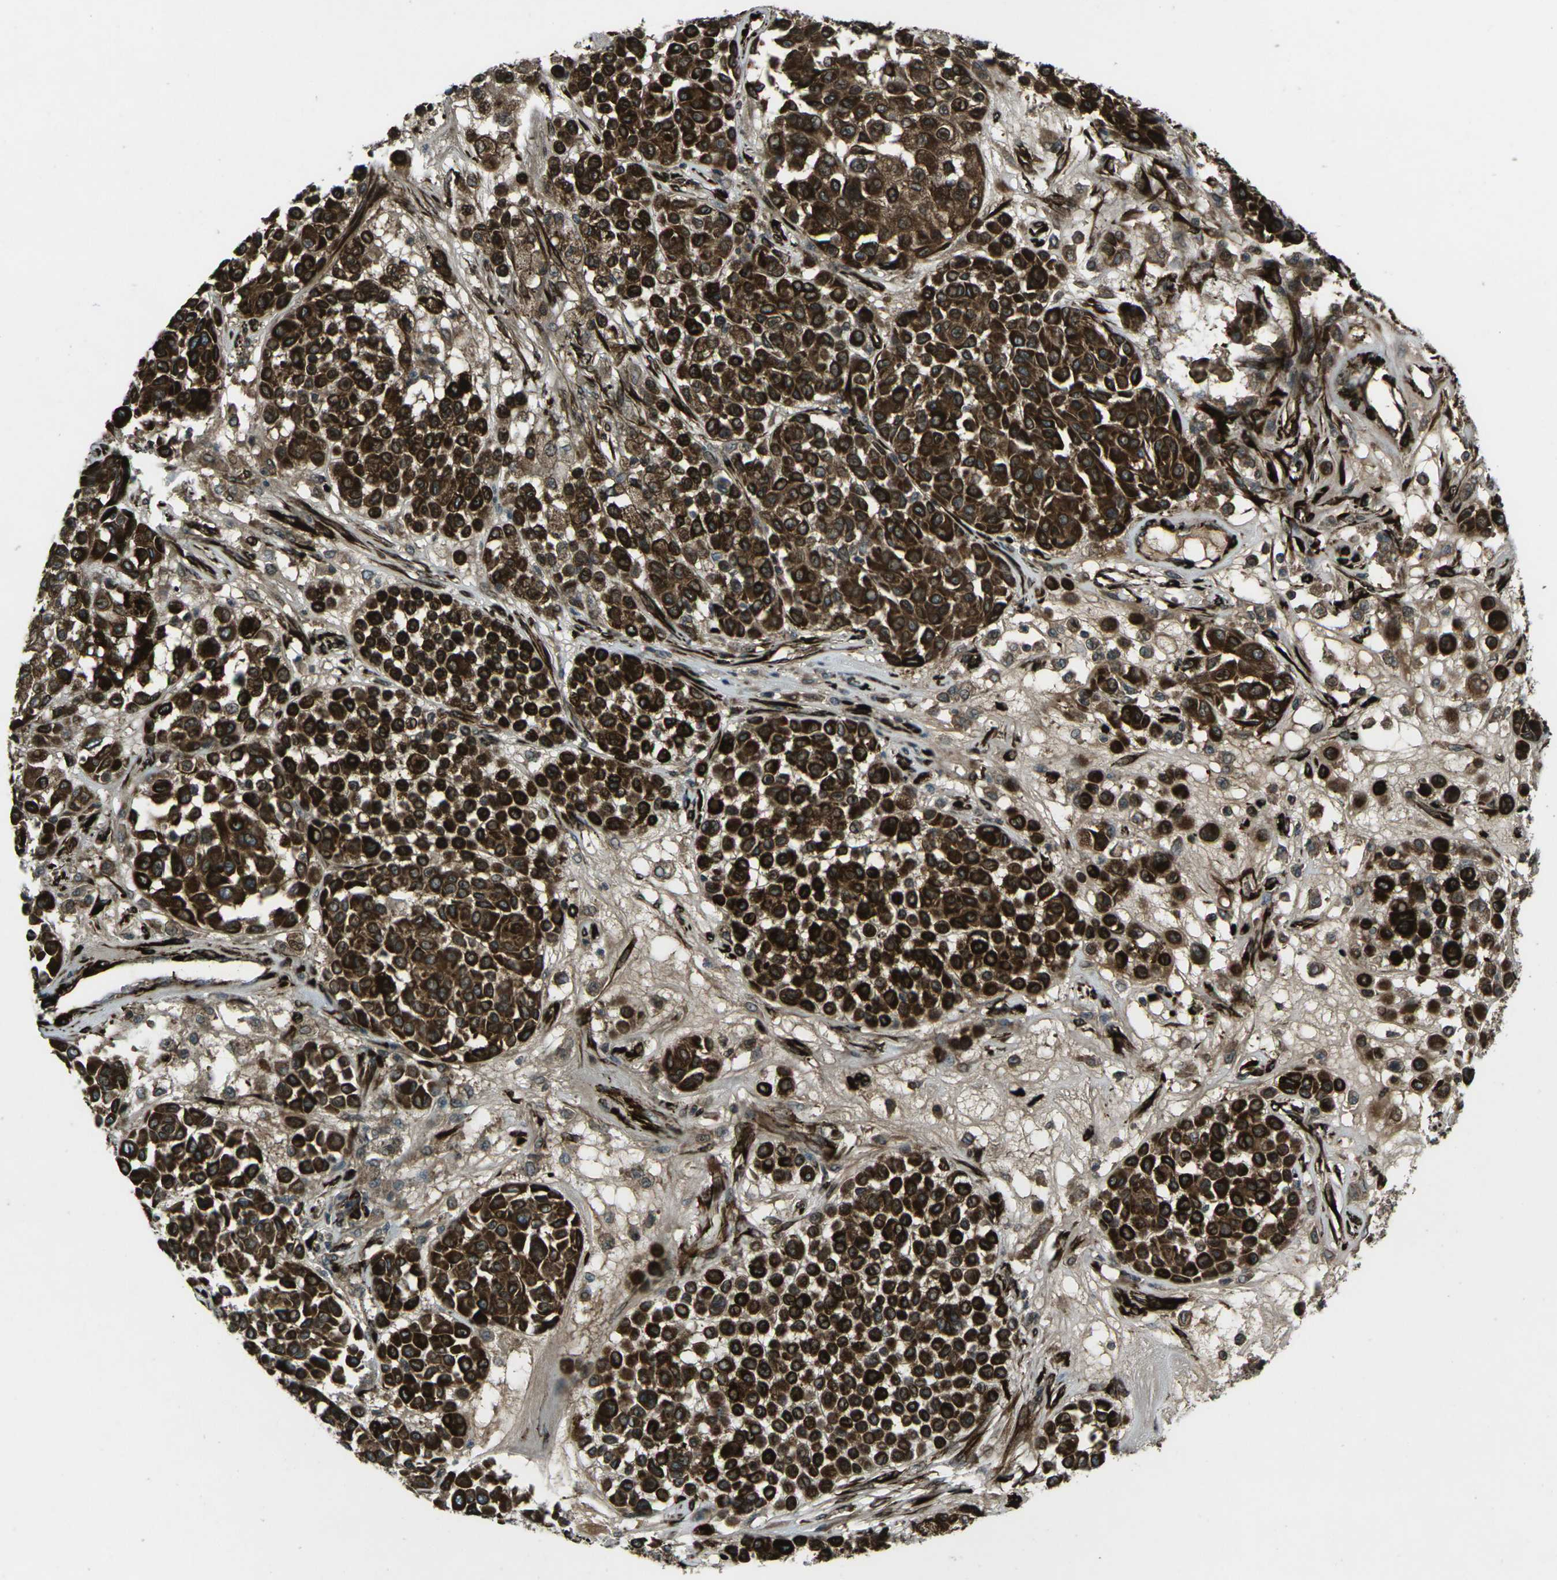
{"staining": {"intensity": "strong", "quantity": ">75%", "location": "cytoplasmic/membranous"}, "tissue": "melanoma", "cell_type": "Tumor cells", "image_type": "cancer", "snomed": [{"axis": "morphology", "description": "Malignant melanoma, Metastatic site"}, {"axis": "topography", "description": "Soft tissue"}], "caption": "Immunohistochemical staining of melanoma displays strong cytoplasmic/membranous protein positivity in about >75% of tumor cells.", "gene": "LSMEM1", "patient": {"sex": "male", "age": 41}}